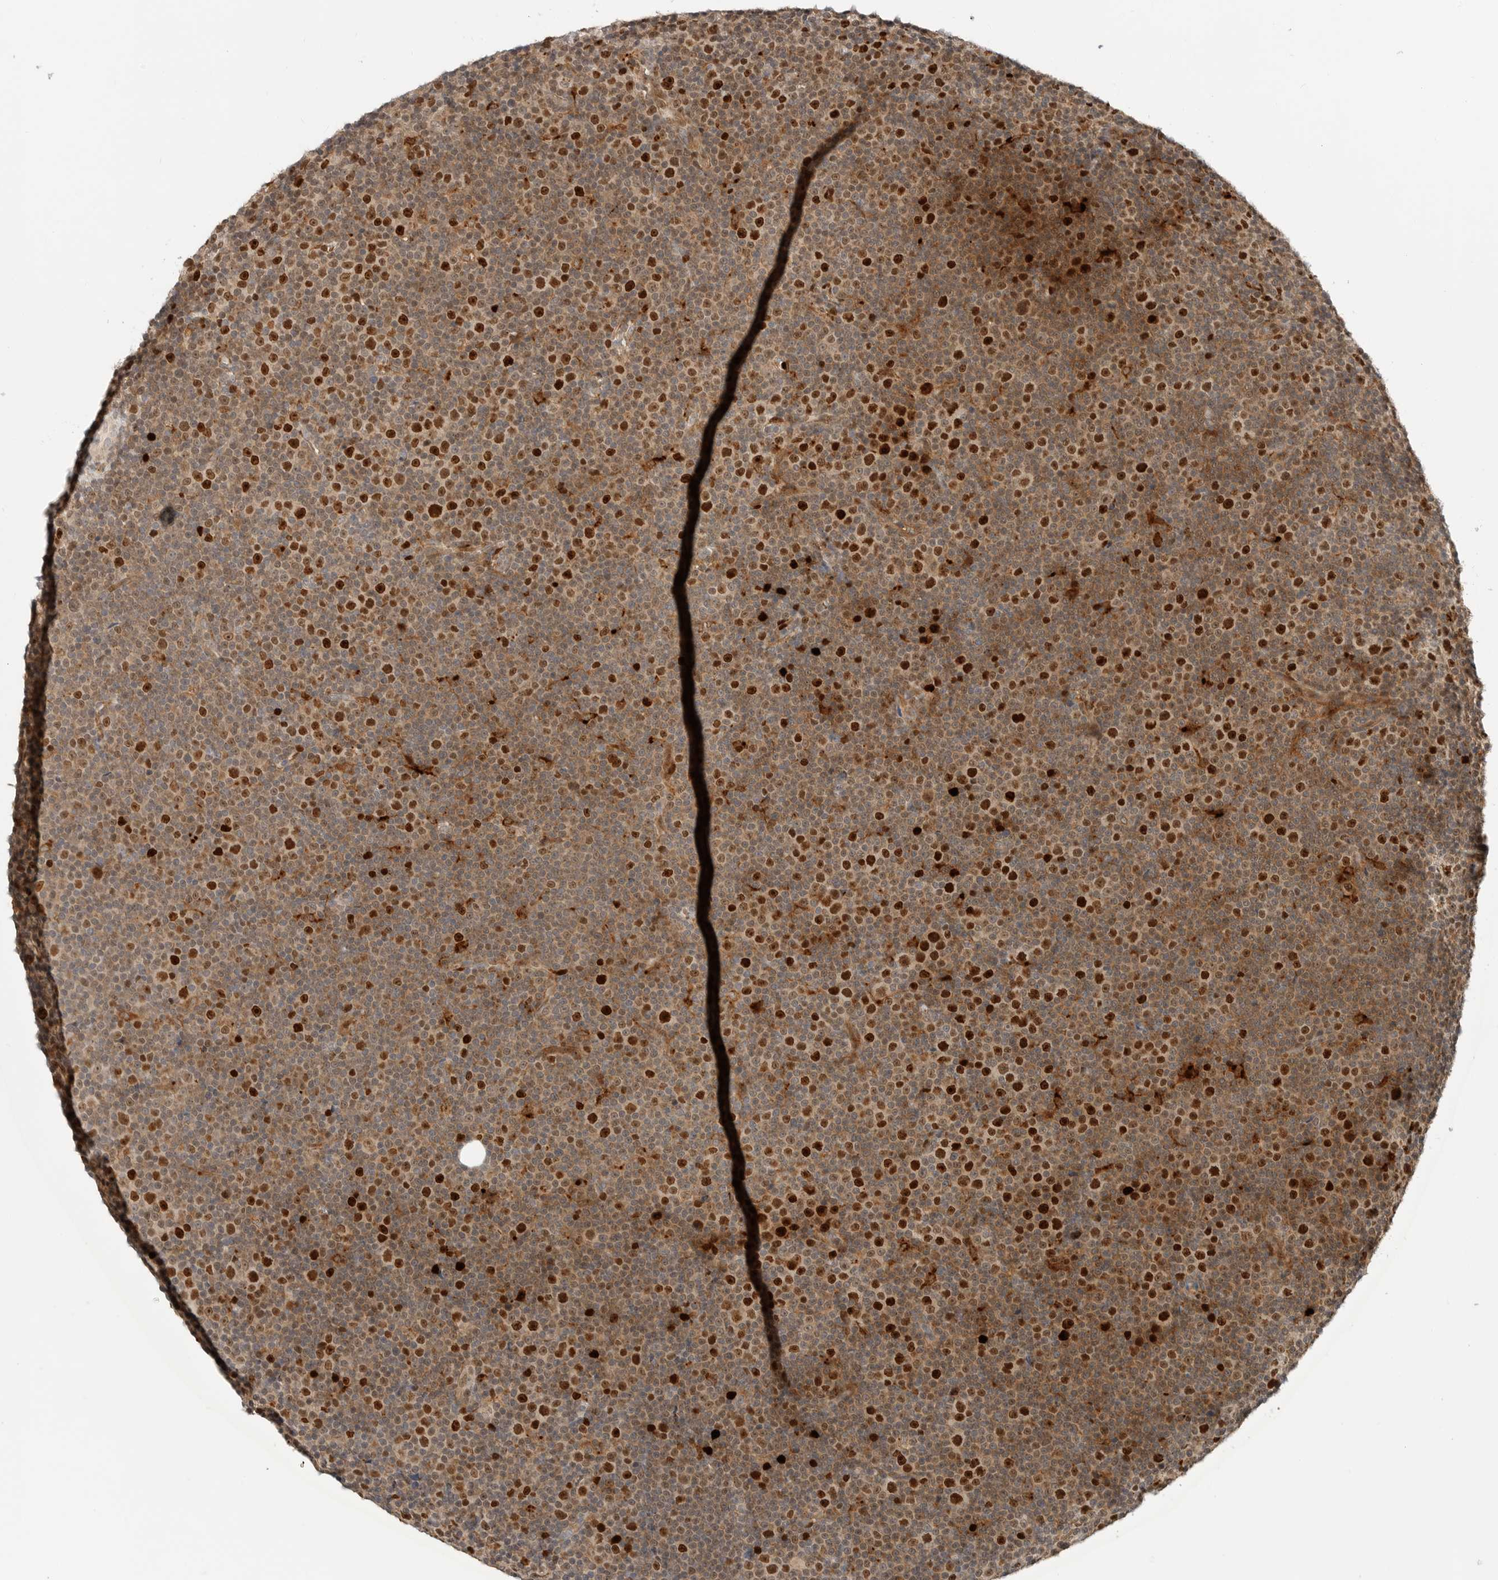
{"staining": {"intensity": "strong", "quantity": ">75%", "location": "nuclear"}, "tissue": "lymphoma", "cell_type": "Tumor cells", "image_type": "cancer", "snomed": [{"axis": "morphology", "description": "Malignant lymphoma, non-Hodgkin's type, Low grade"}, {"axis": "topography", "description": "Lymph node"}], "caption": "An immunohistochemistry micrograph of tumor tissue is shown. Protein staining in brown shows strong nuclear positivity in malignant lymphoma, non-Hodgkin's type (low-grade) within tumor cells.", "gene": "CSNK1G3", "patient": {"sex": "female", "age": 67}}